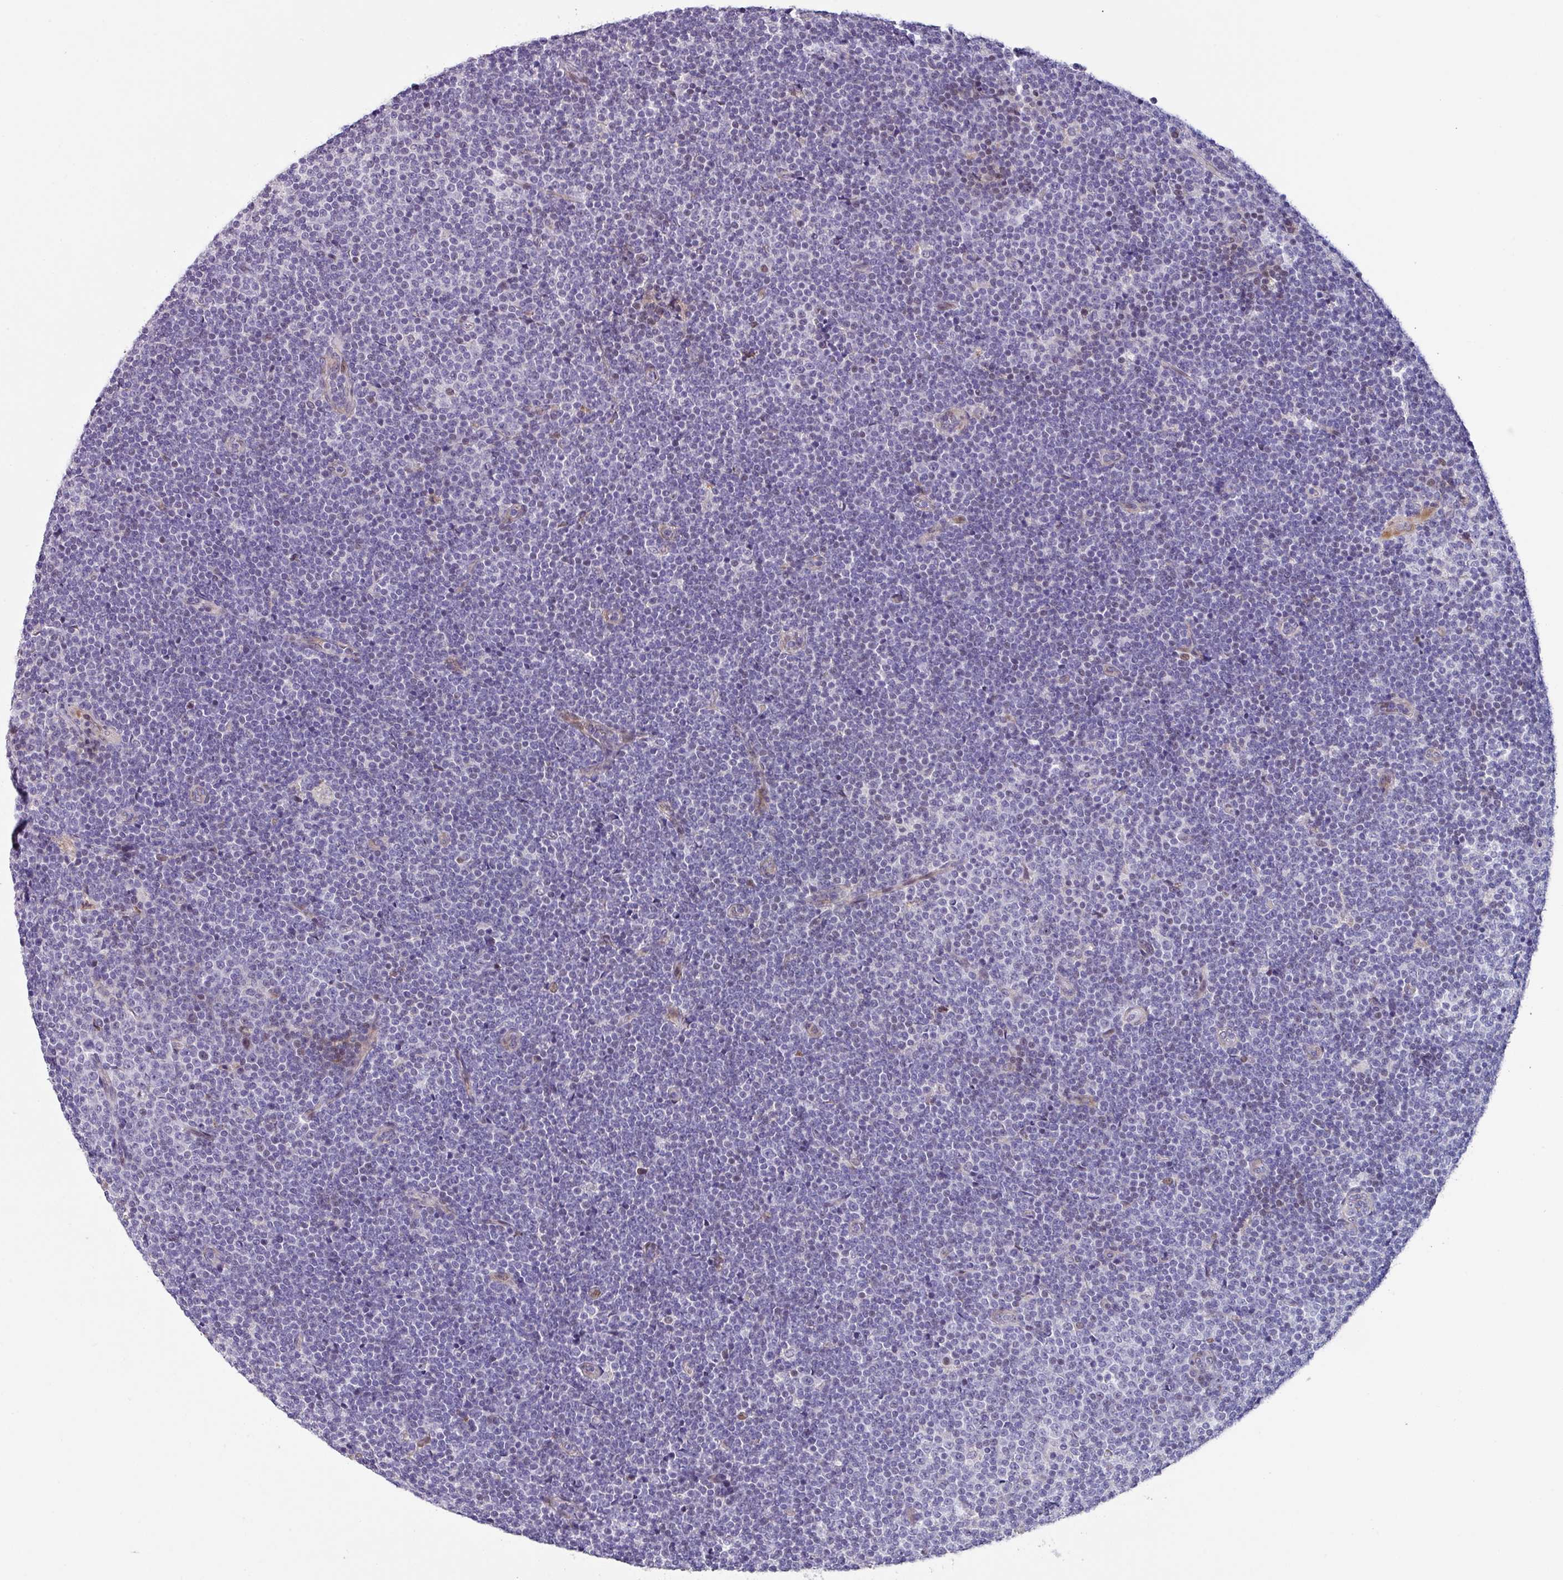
{"staining": {"intensity": "negative", "quantity": "none", "location": "none"}, "tissue": "lymphoma", "cell_type": "Tumor cells", "image_type": "cancer", "snomed": [{"axis": "morphology", "description": "Malignant lymphoma, non-Hodgkin's type, Low grade"}, {"axis": "topography", "description": "Lymph node"}], "caption": "This is an immunohistochemistry photomicrograph of human low-grade malignant lymphoma, non-Hodgkin's type. There is no staining in tumor cells.", "gene": "KLHL3", "patient": {"sex": "male", "age": 48}}